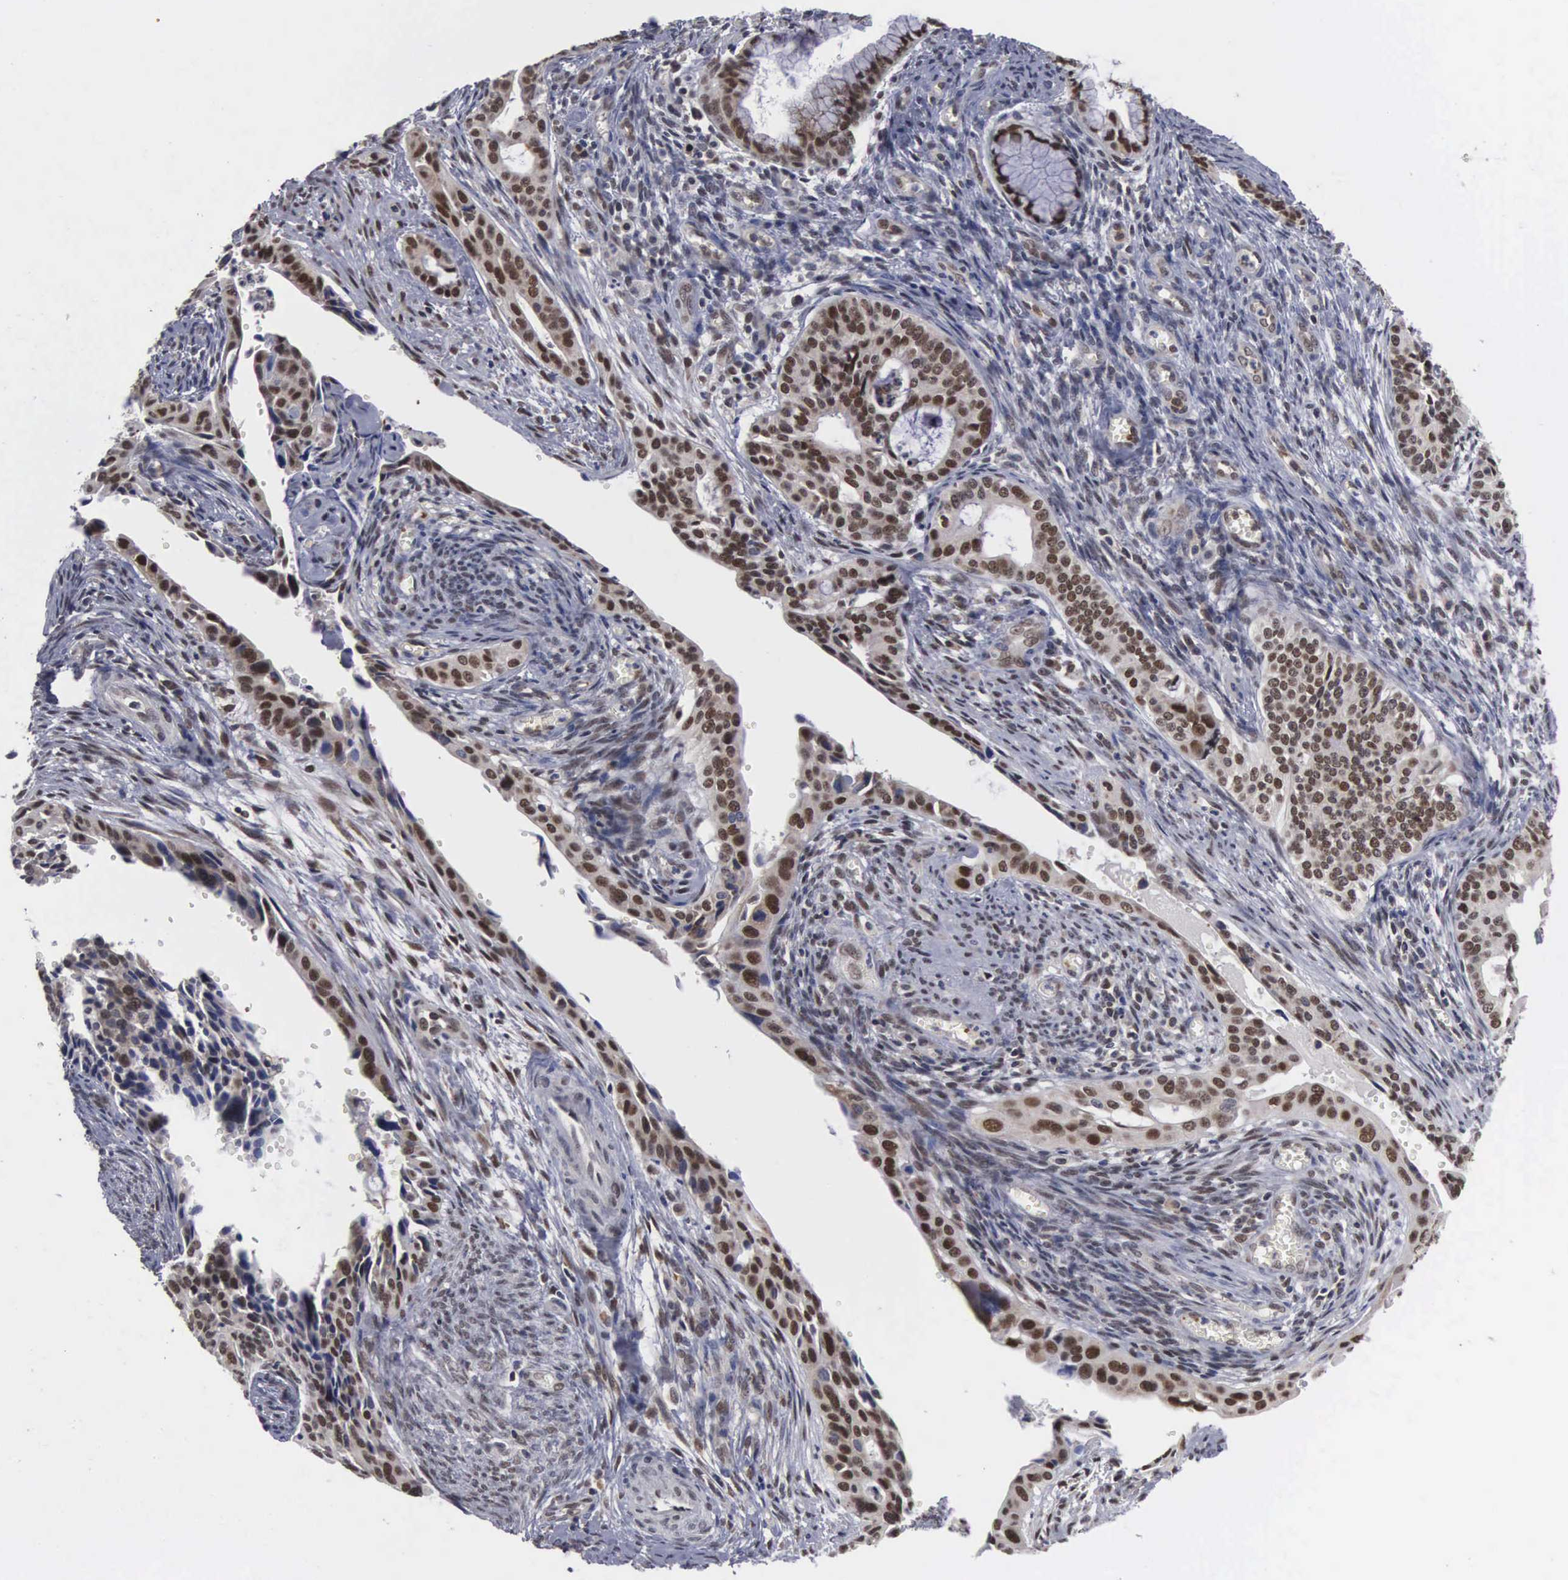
{"staining": {"intensity": "moderate", "quantity": ">75%", "location": "nuclear"}, "tissue": "cervical cancer", "cell_type": "Tumor cells", "image_type": "cancer", "snomed": [{"axis": "morphology", "description": "Squamous cell carcinoma, NOS"}, {"axis": "topography", "description": "Cervix"}], "caption": "IHC histopathology image of neoplastic tissue: human cervical cancer (squamous cell carcinoma) stained using immunohistochemistry demonstrates medium levels of moderate protein expression localized specifically in the nuclear of tumor cells, appearing as a nuclear brown color.", "gene": "TRMT5", "patient": {"sex": "female", "age": 34}}